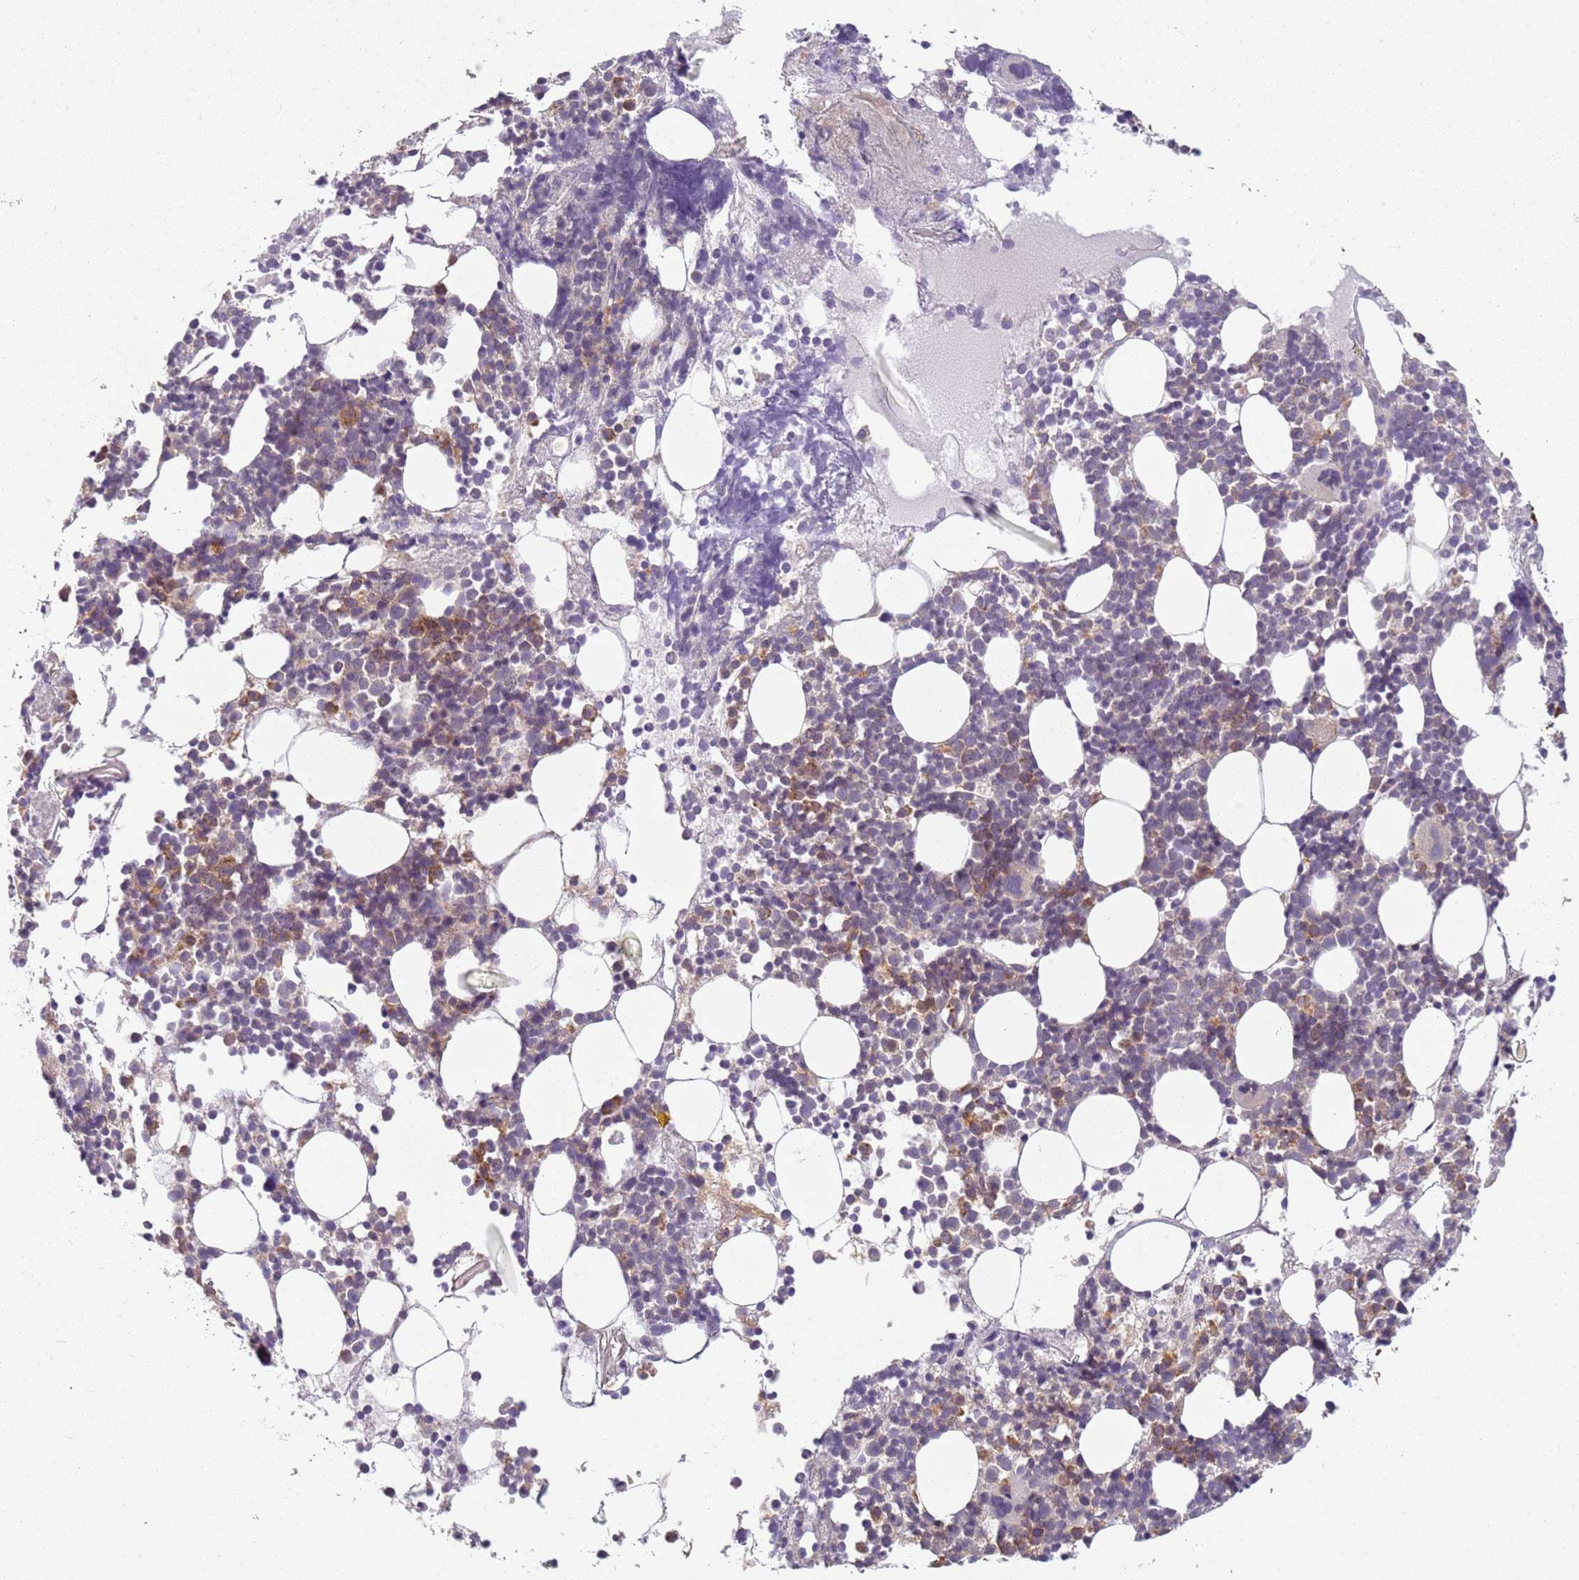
{"staining": {"intensity": "moderate", "quantity": "<25%", "location": "cytoplasmic/membranous"}, "tissue": "bone marrow", "cell_type": "Hematopoietic cells", "image_type": "normal", "snomed": [{"axis": "morphology", "description": "Normal tissue, NOS"}, {"axis": "topography", "description": "Bone marrow"}], "caption": "DAB (3,3'-diaminobenzidine) immunohistochemical staining of benign human bone marrow exhibits moderate cytoplasmic/membranous protein positivity in about <25% of hematopoietic cells.", "gene": "RPS28", "patient": {"sex": "female", "age": 48}}